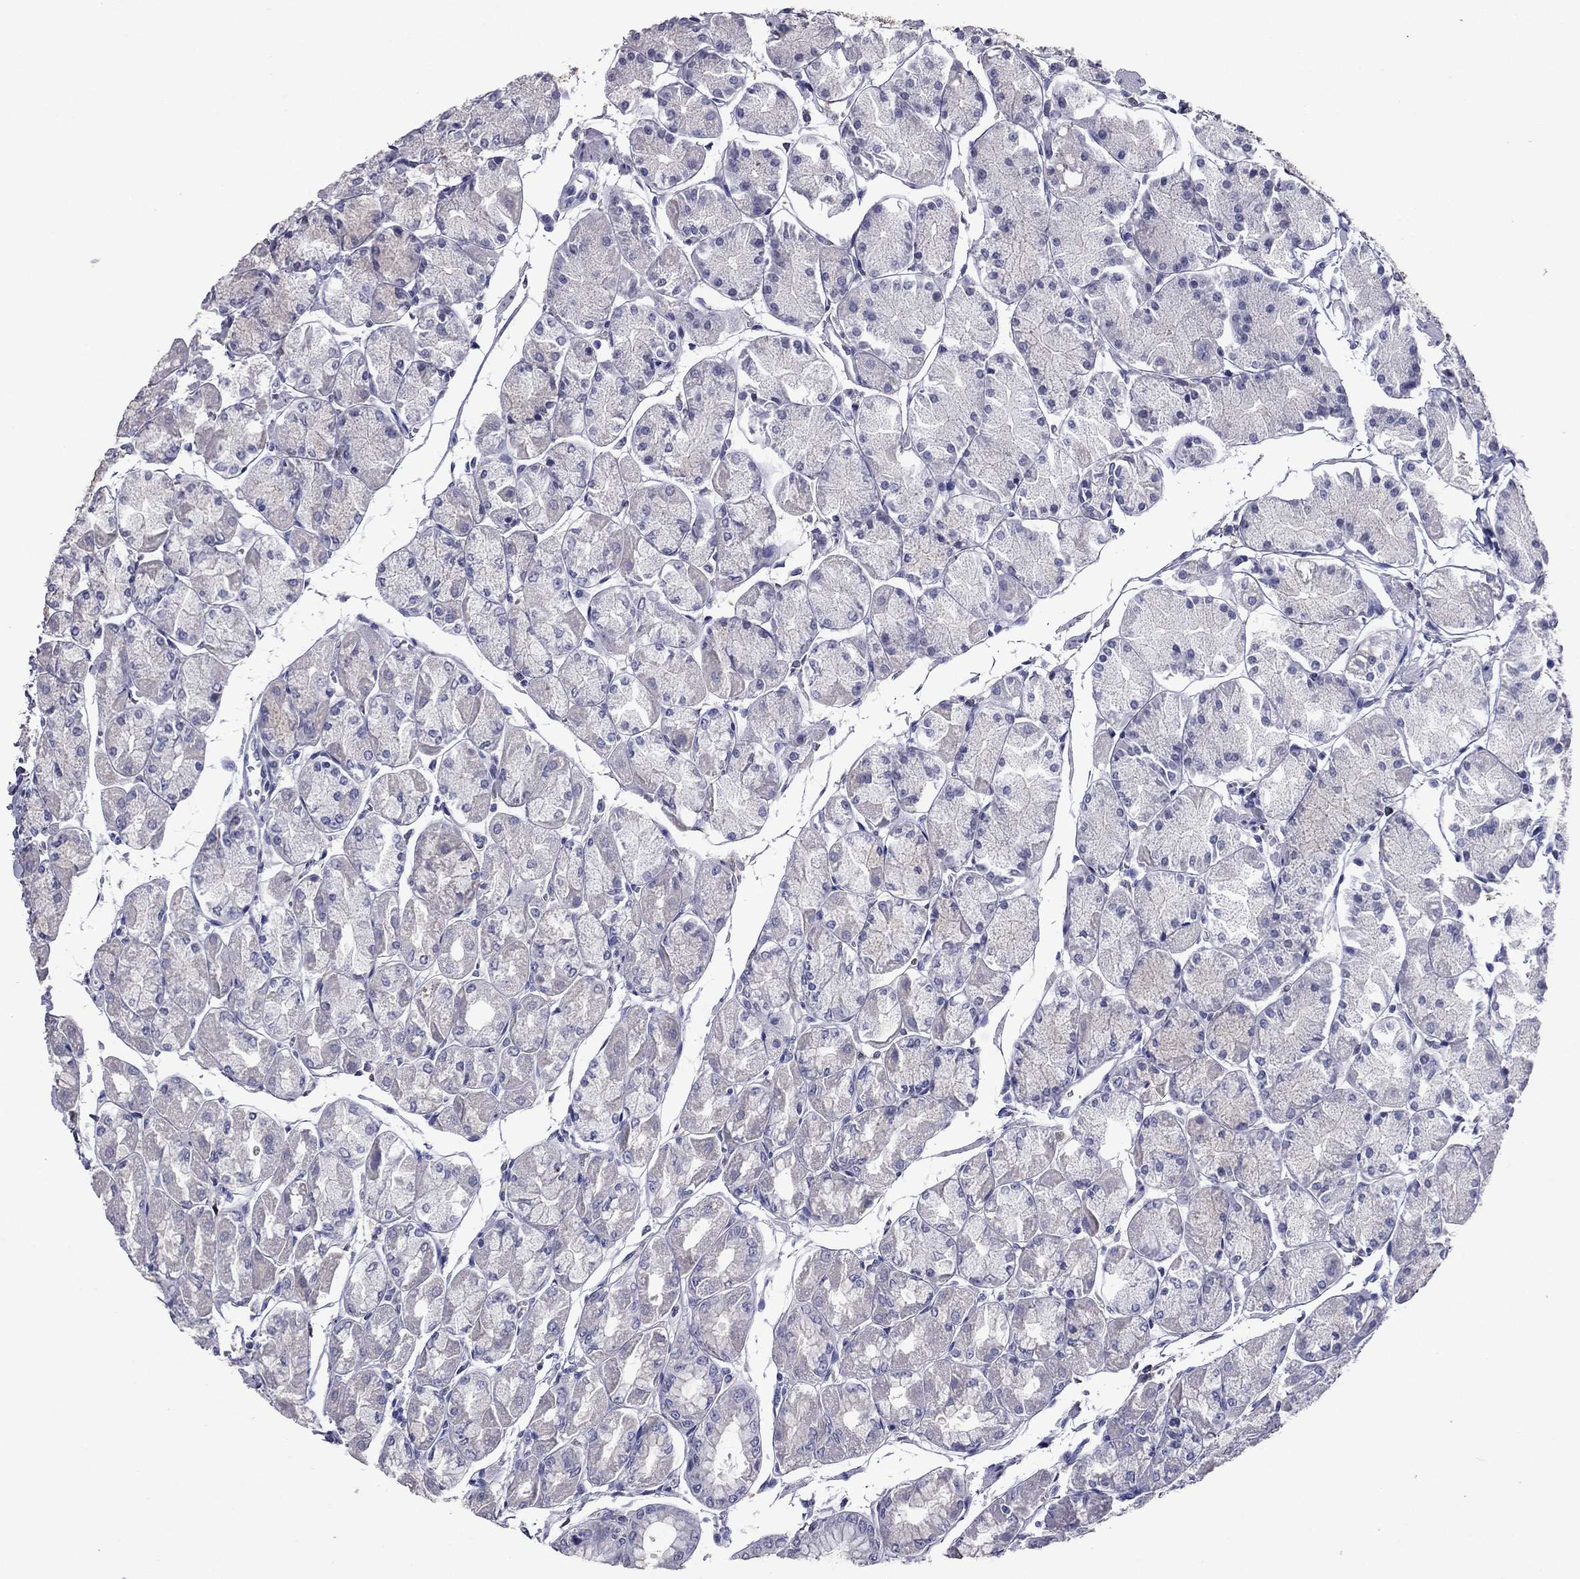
{"staining": {"intensity": "negative", "quantity": "none", "location": "none"}, "tissue": "stomach", "cell_type": "Glandular cells", "image_type": "normal", "snomed": [{"axis": "morphology", "description": "Normal tissue, NOS"}, {"axis": "topography", "description": "Stomach, upper"}], "caption": "This is an immunohistochemistry micrograph of benign human stomach. There is no expression in glandular cells.", "gene": "CFAP119", "patient": {"sex": "male", "age": 60}}